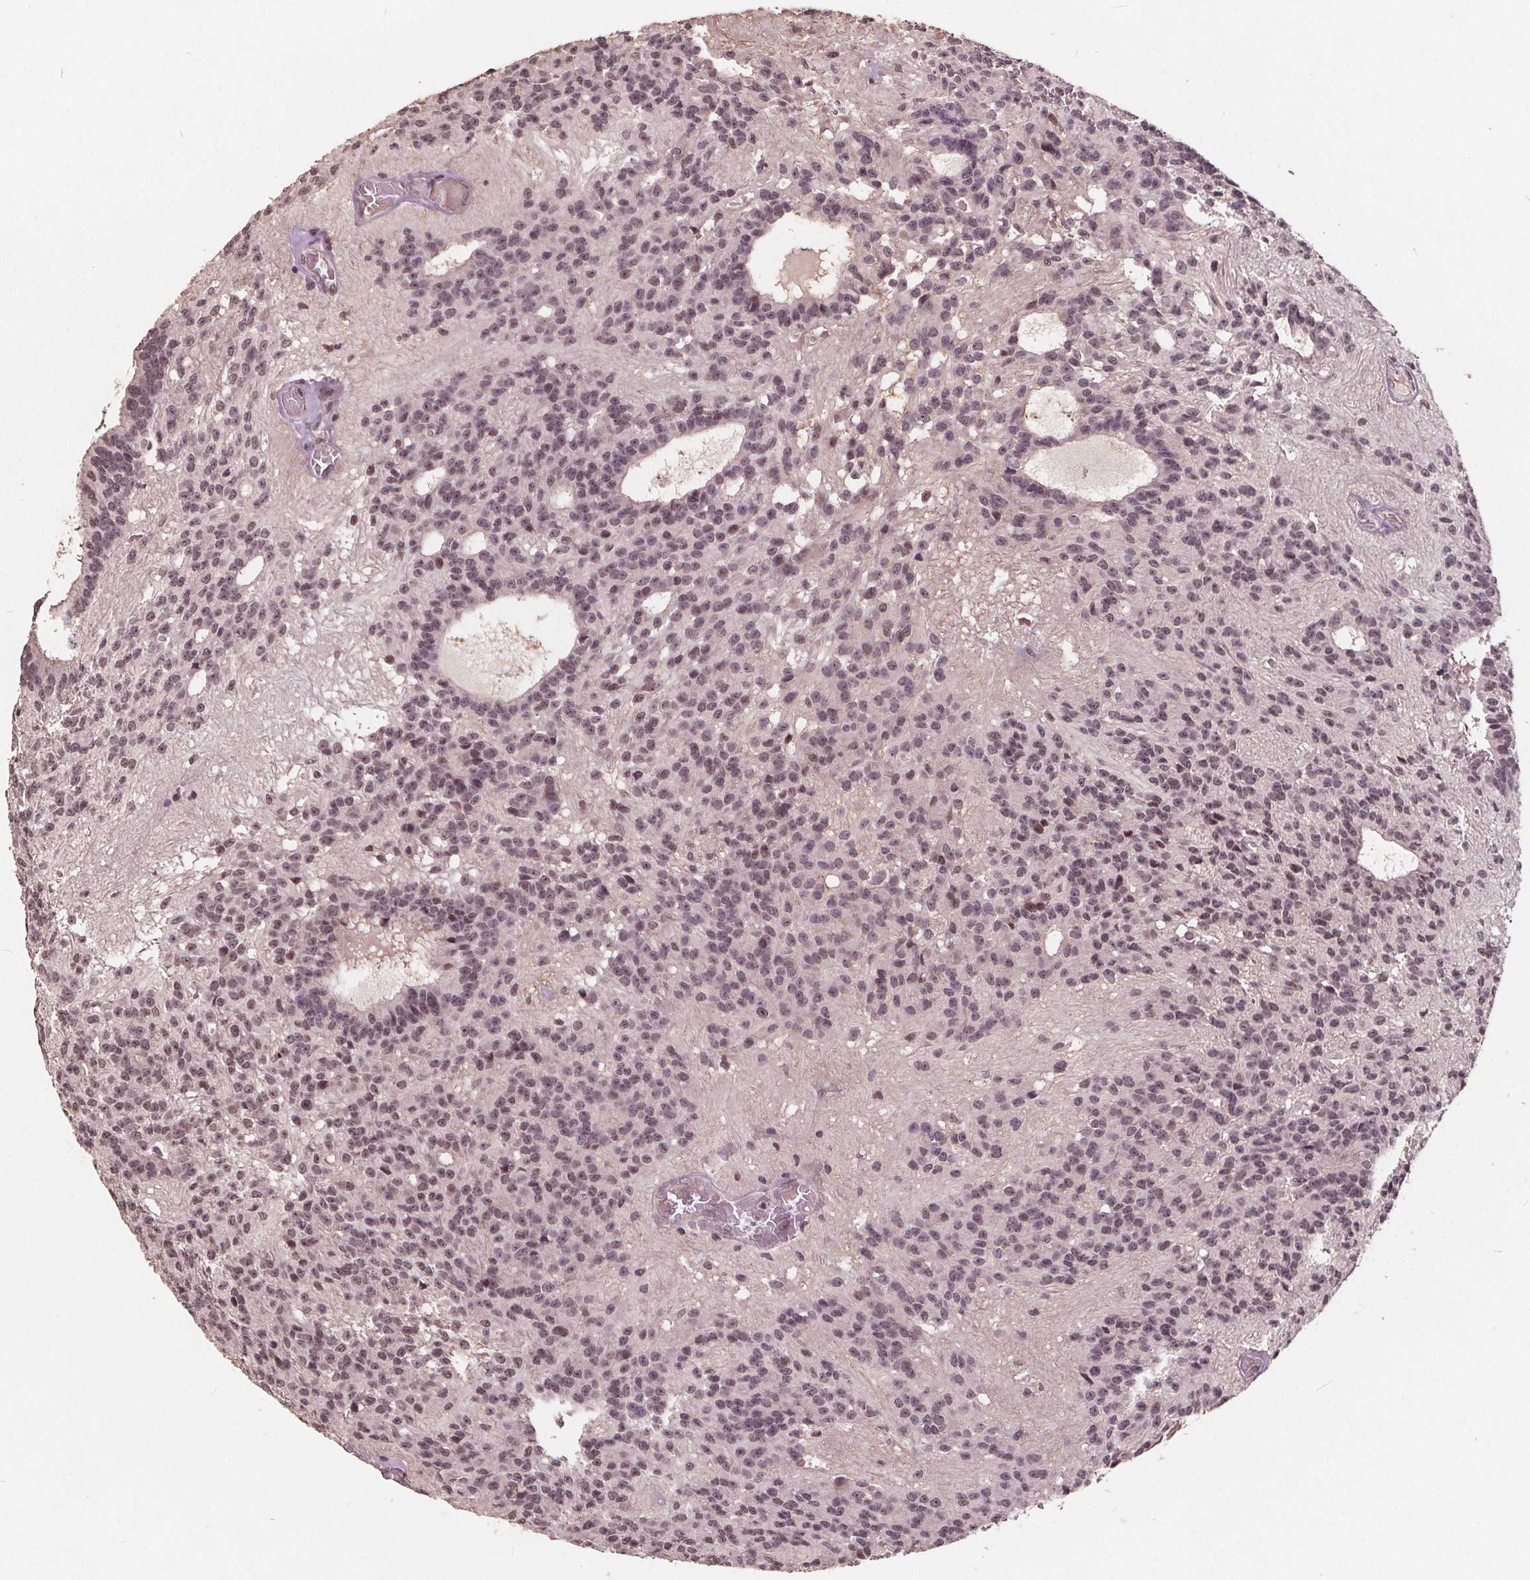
{"staining": {"intensity": "moderate", "quantity": "25%-75%", "location": "nuclear"}, "tissue": "glioma", "cell_type": "Tumor cells", "image_type": "cancer", "snomed": [{"axis": "morphology", "description": "Glioma, malignant, Low grade"}, {"axis": "topography", "description": "Brain"}], "caption": "The immunohistochemical stain labels moderate nuclear staining in tumor cells of glioma tissue. (Stains: DAB (3,3'-diaminobenzidine) in brown, nuclei in blue, Microscopy: brightfield microscopy at high magnification).", "gene": "DNMT3B", "patient": {"sex": "male", "age": 31}}